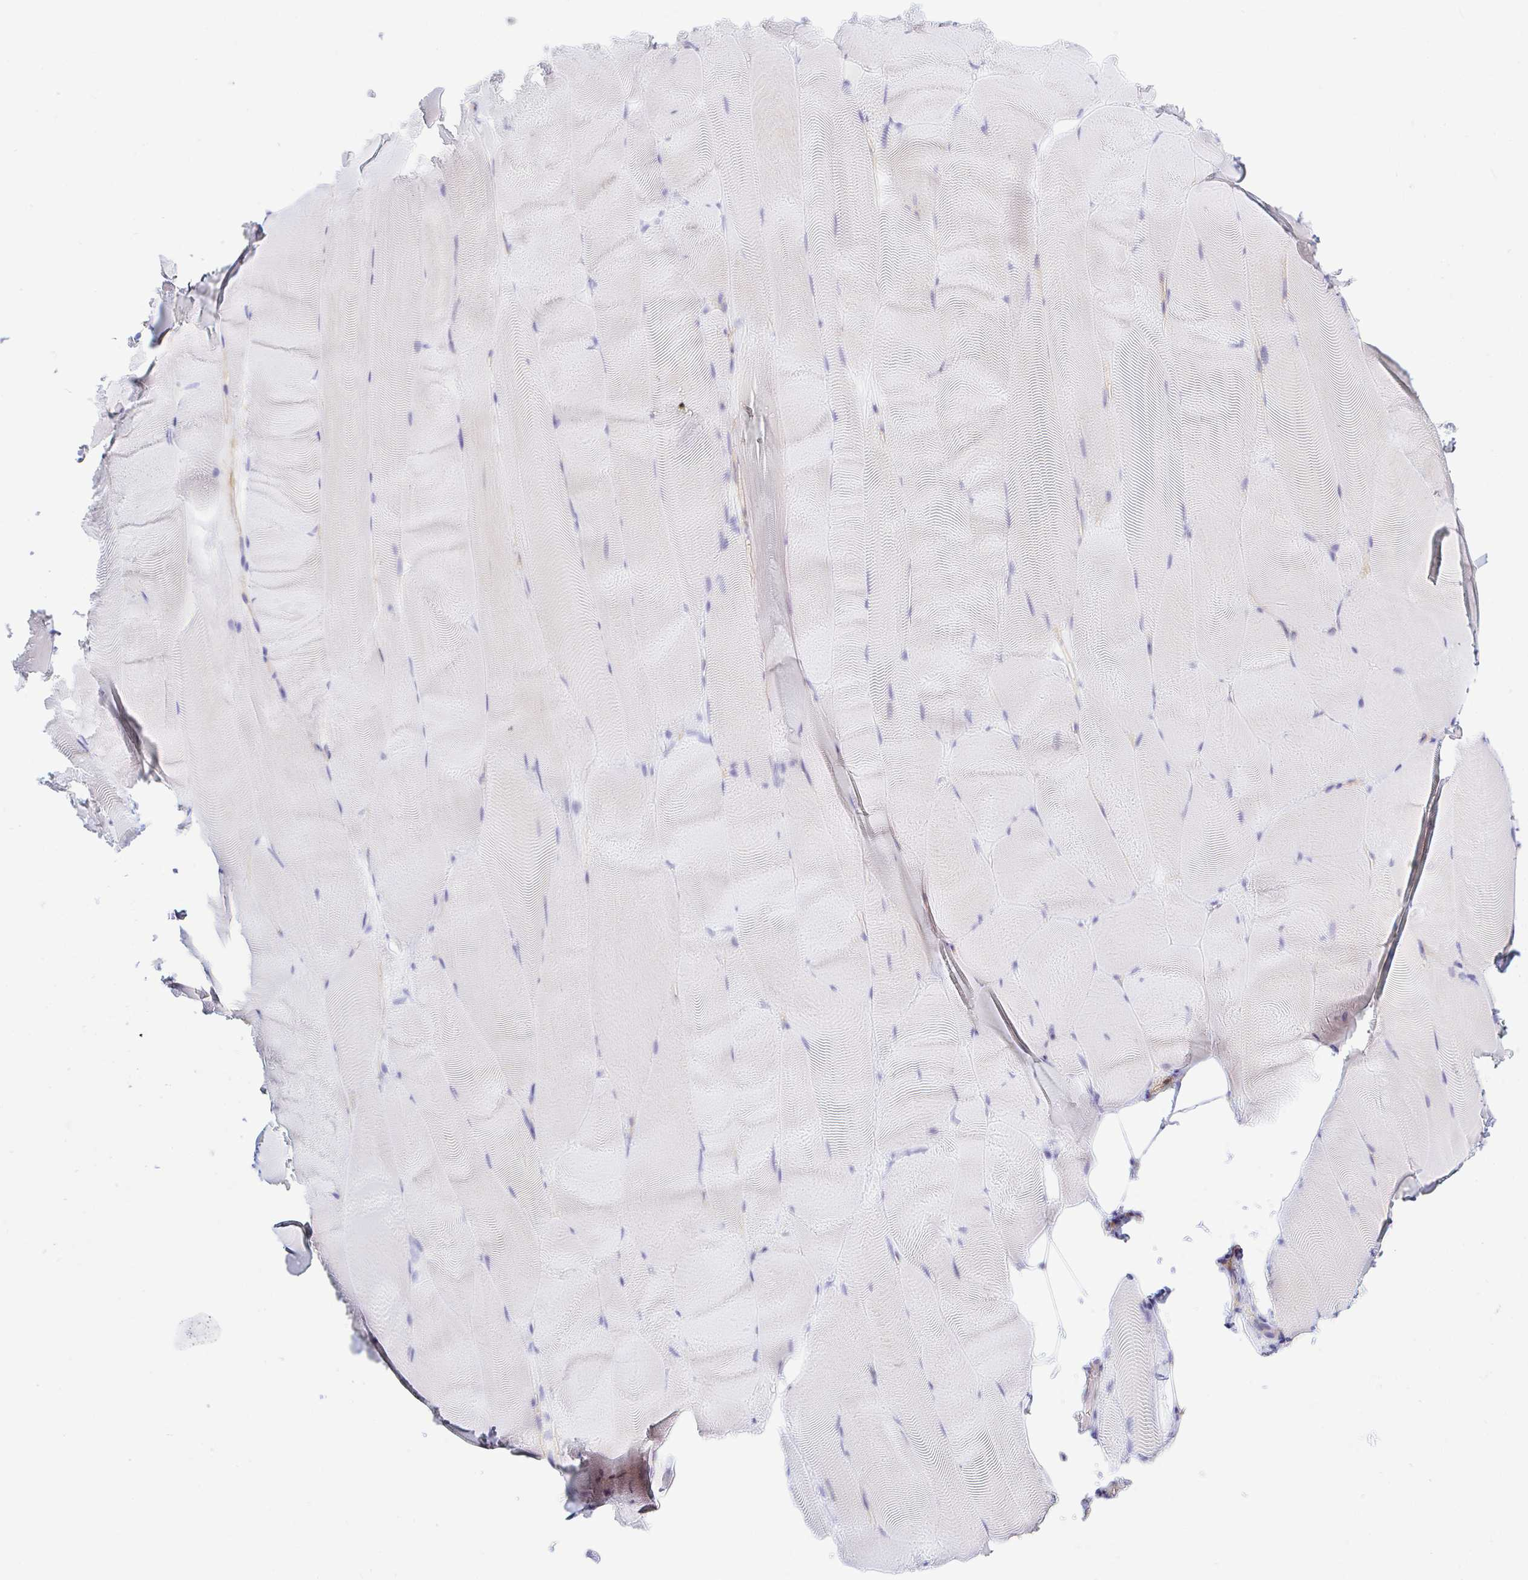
{"staining": {"intensity": "negative", "quantity": "none", "location": "none"}, "tissue": "skeletal muscle", "cell_type": "Myocytes", "image_type": "normal", "snomed": [{"axis": "morphology", "description": "Normal tissue, NOS"}, {"axis": "topography", "description": "Skeletal muscle"}], "caption": "IHC of benign human skeletal muscle reveals no expression in myocytes. (DAB immunohistochemistry (IHC), high magnification).", "gene": "ARL4D", "patient": {"sex": "female", "age": 64}}